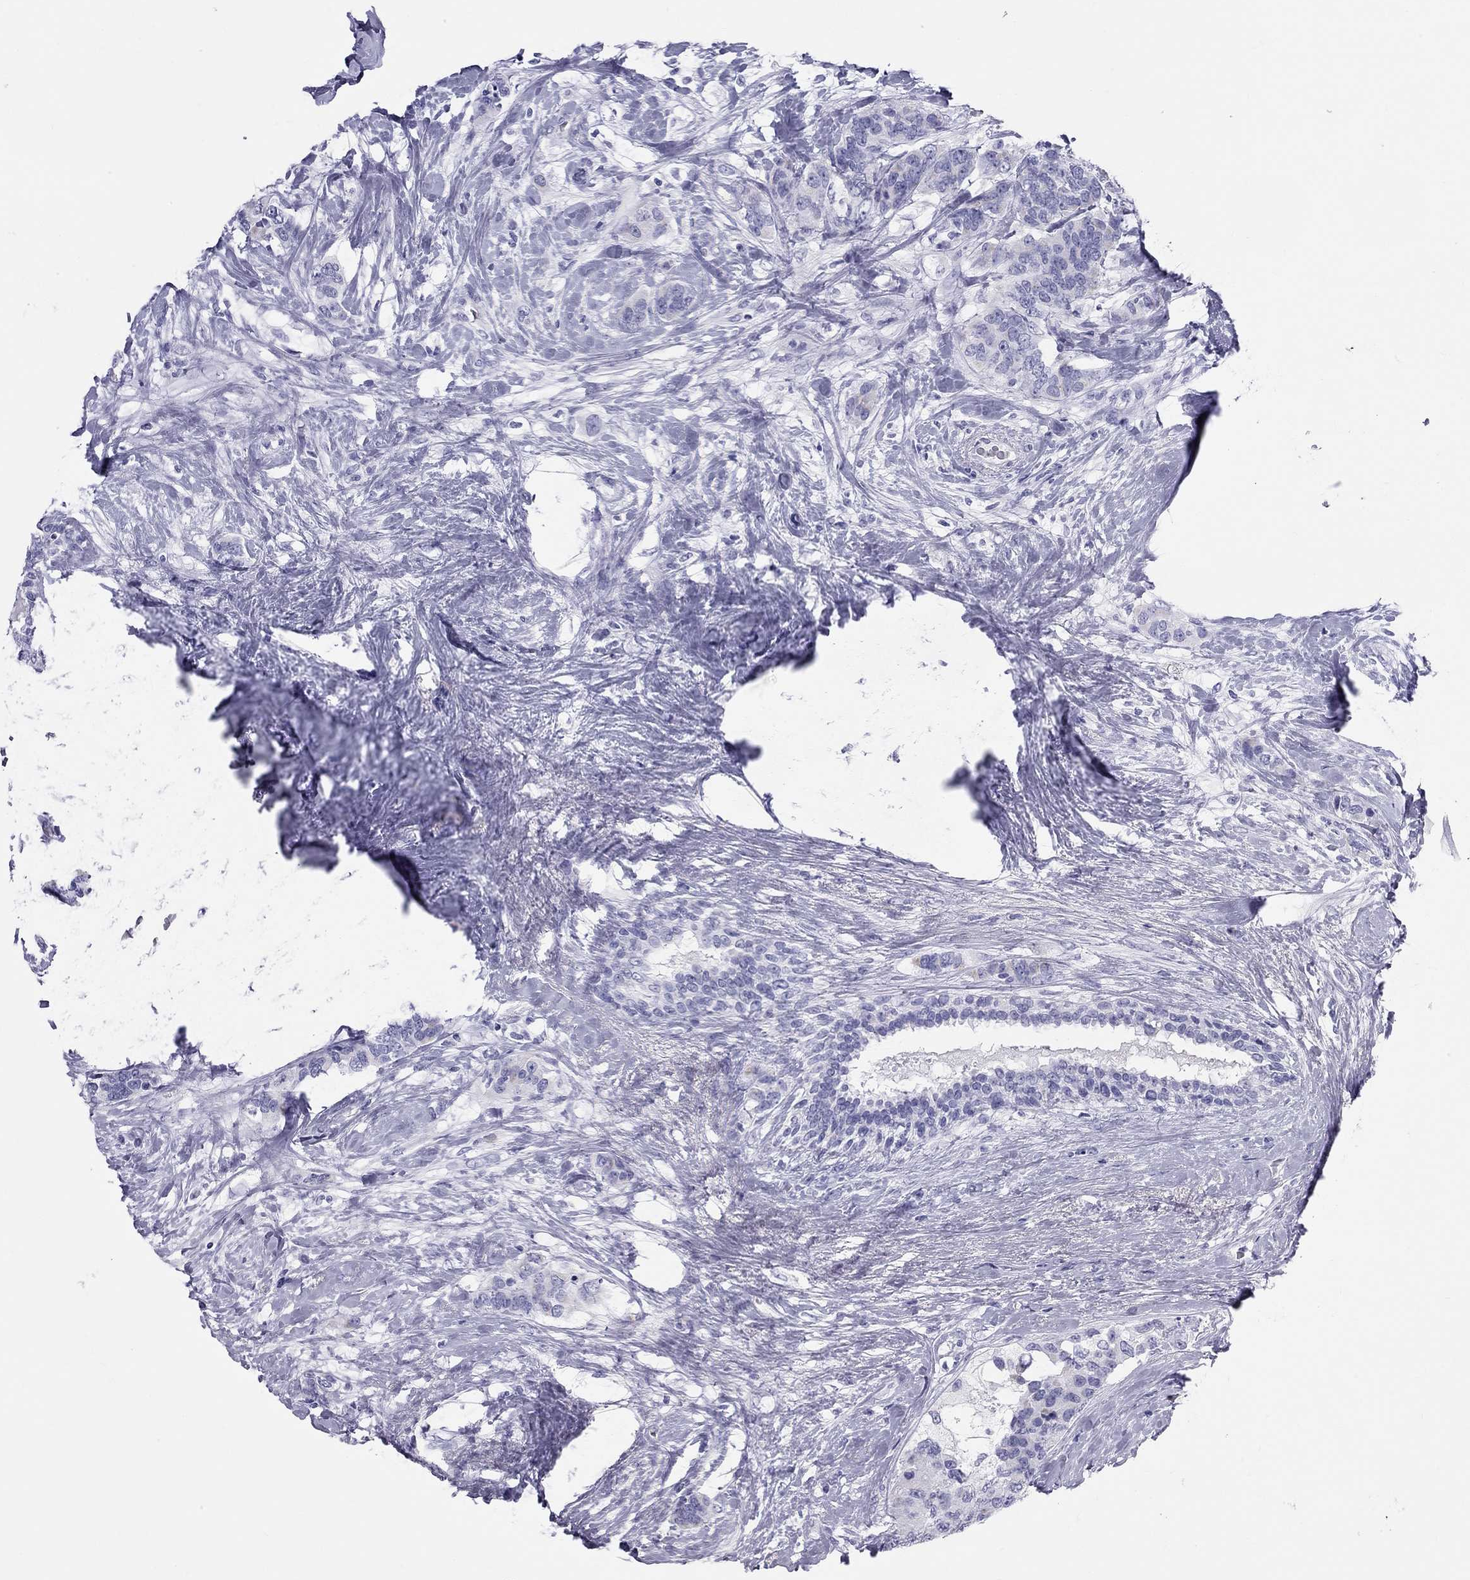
{"staining": {"intensity": "negative", "quantity": "none", "location": "none"}, "tissue": "breast cancer", "cell_type": "Tumor cells", "image_type": "cancer", "snomed": [{"axis": "morphology", "description": "Lobular carcinoma"}, {"axis": "topography", "description": "Breast"}], "caption": "Human breast cancer (lobular carcinoma) stained for a protein using IHC shows no positivity in tumor cells.", "gene": "TRPM3", "patient": {"sex": "female", "age": 59}}